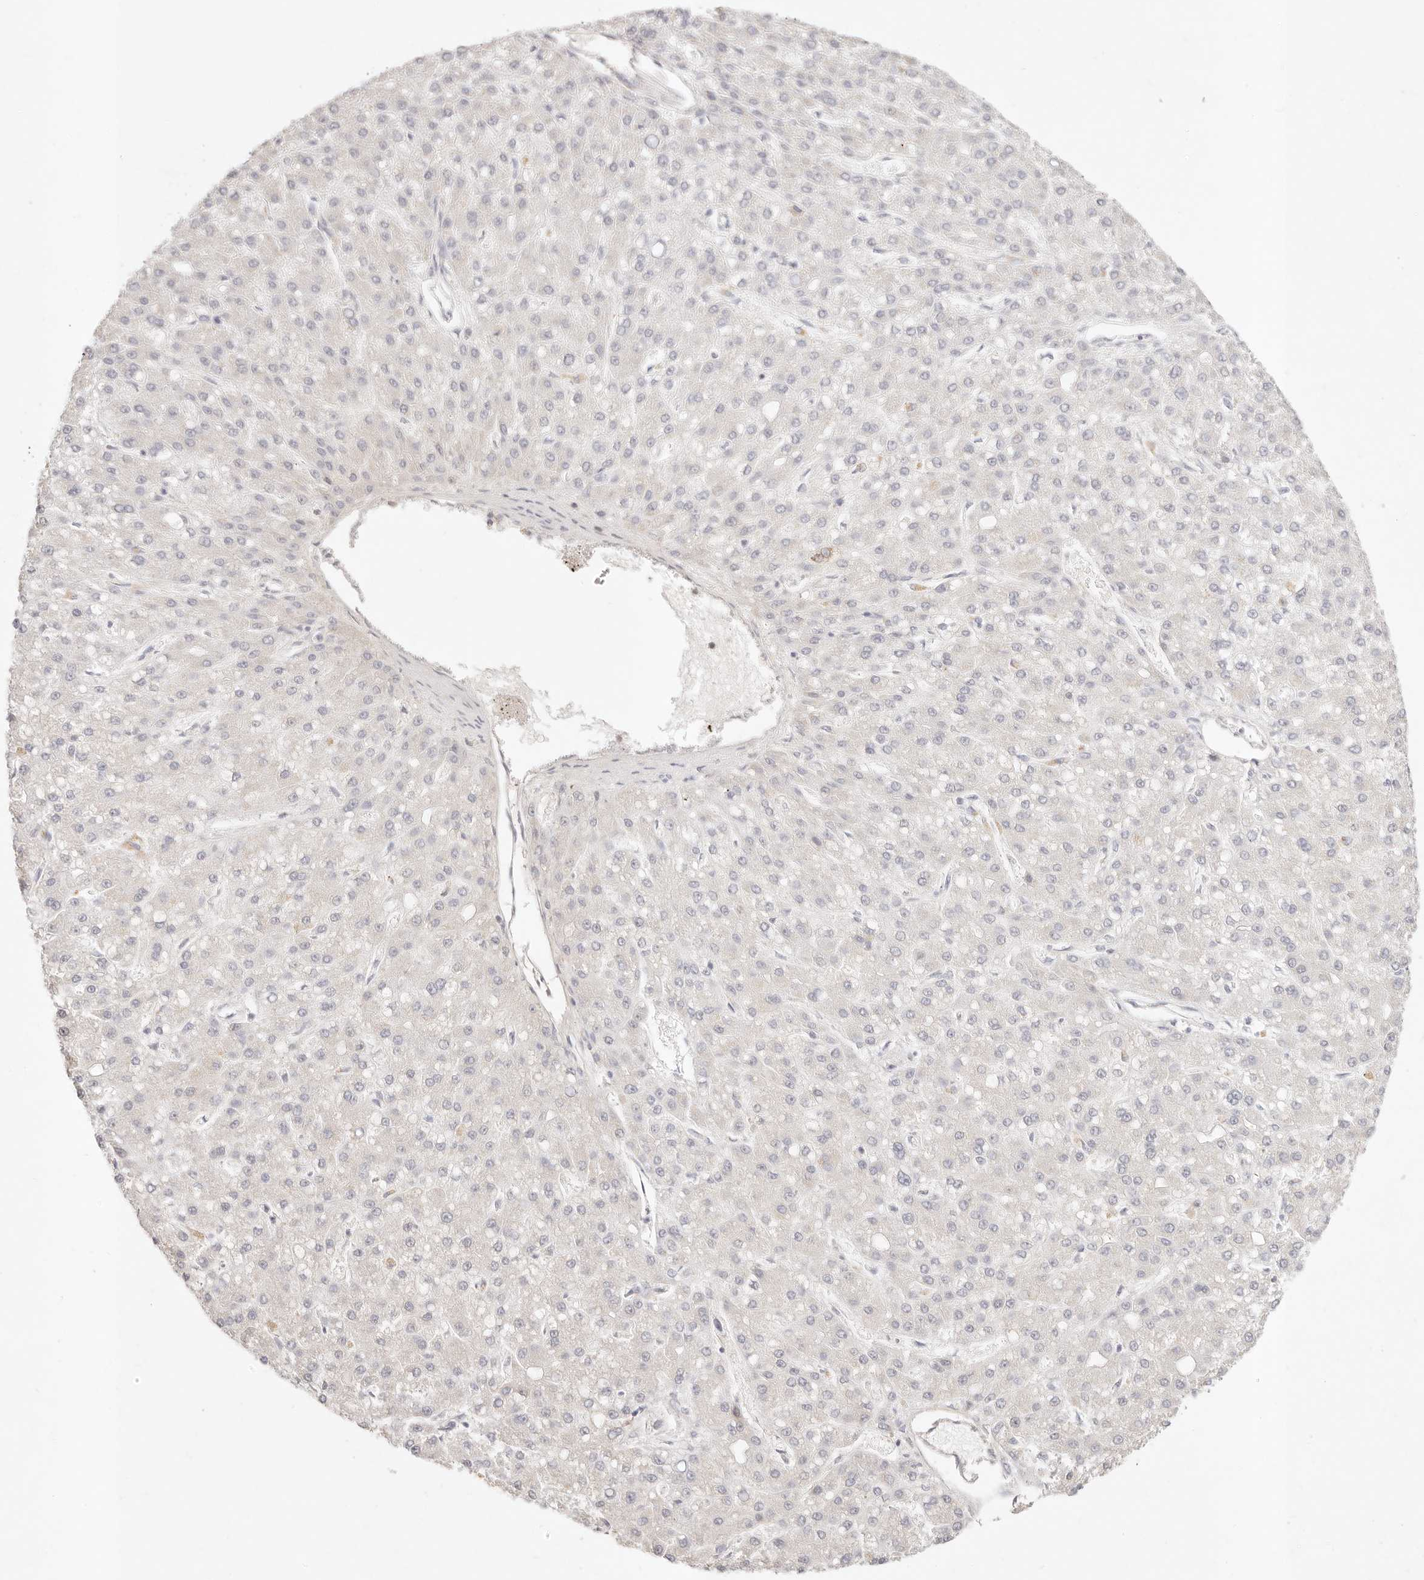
{"staining": {"intensity": "negative", "quantity": "none", "location": "none"}, "tissue": "liver cancer", "cell_type": "Tumor cells", "image_type": "cancer", "snomed": [{"axis": "morphology", "description": "Carcinoma, Hepatocellular, NOS"}, {"axis": "topography", "description": "Liver"}], "caption": "Tumor cells are negative for brown protein staining in liver cancer (hepatocellular carcinoma). (Brightfield microscopy of DAB (3,3'-diaminobenzidine) immunohistochemistry (IHC) at high magnification).", "gene": "GPR156", "patient": {"sex": "male", "age": 67}}